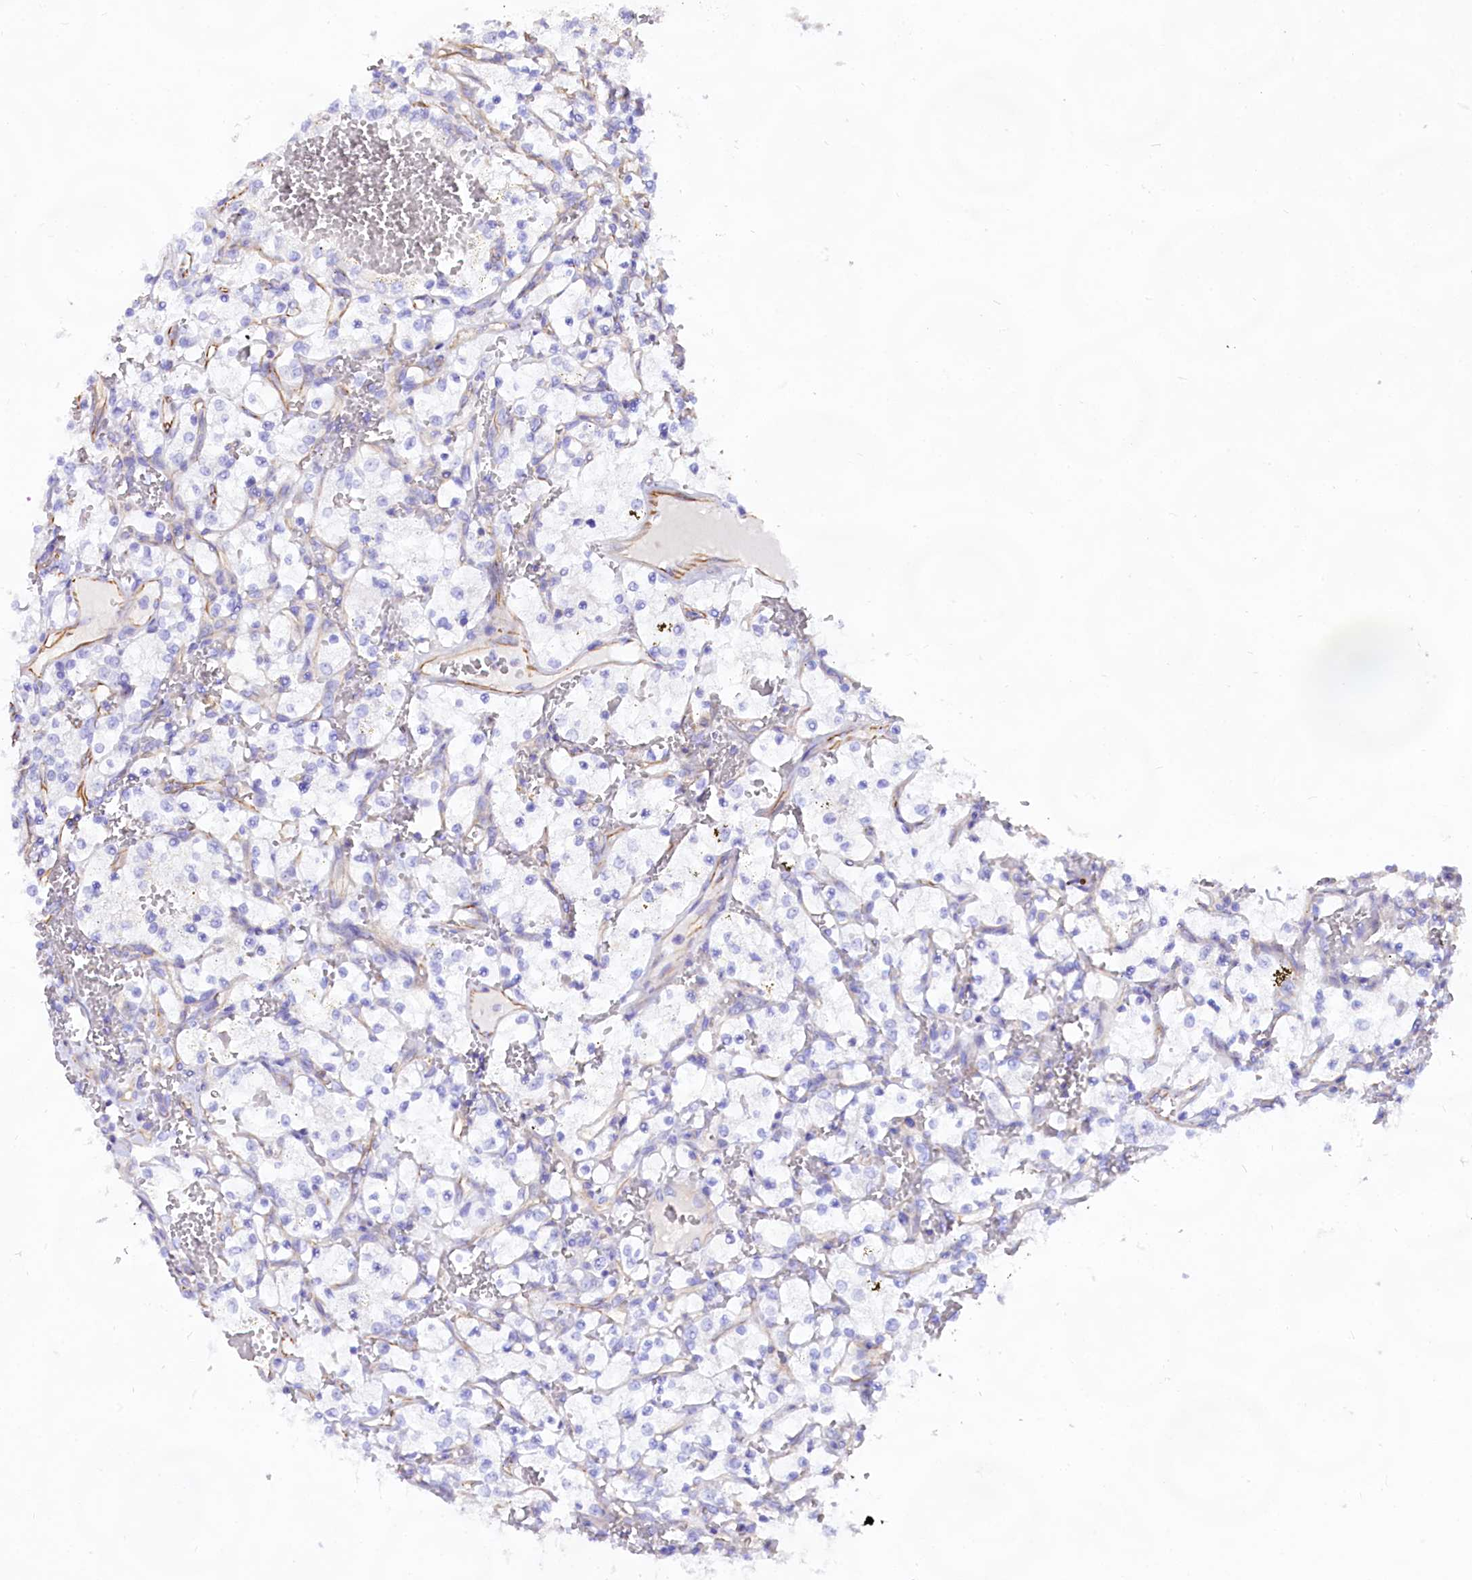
{"staining": {"intensity": "negative", "quantity": "none", "location": "none"}, "tissue": "renal cancer", "cell_type": "Tumor cells", "image_type": "cancer", "snomed": [{"axis": "morphology", "description": "Adenocarcinoma, NOS"}, {"axis": "topography", "description": "Kidney"}], "caption": "This is a histopathology image of immunohistochemistry staining of renal cancer (adenocarcinoma), which shows no staining in tumor cells. (Brightfield microscopy of DAB immunohistochemistry (IHC) at high magnification).", "gene": "CD99", "patient": {"sex": "female", "age": 69}}